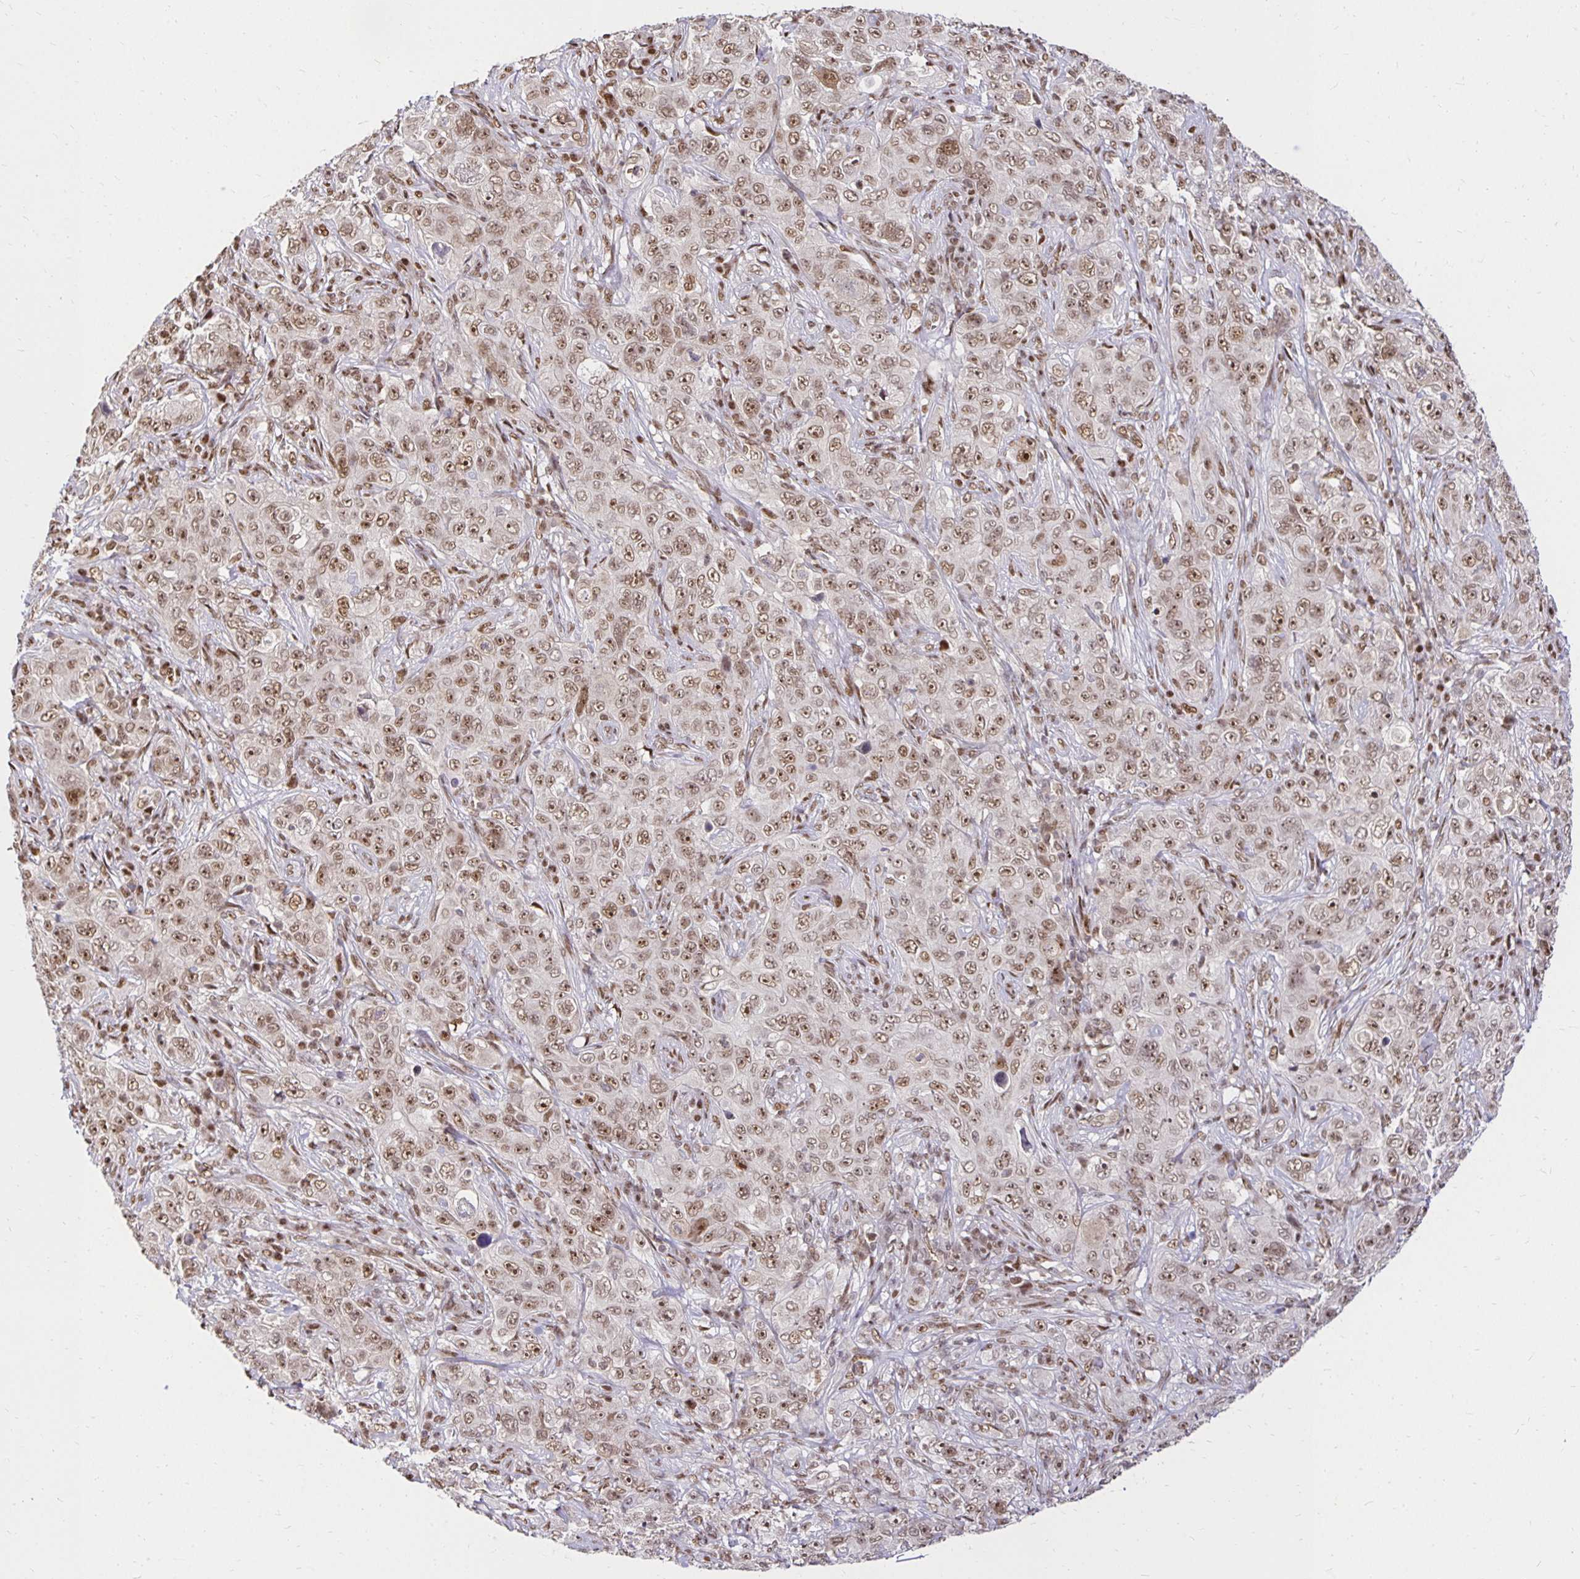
{"staining": {"intensity": "moderate", "quantity": ">75%", "location": "nuclear"}, "tissue": "pancreatic cancer", "cell_type": "Tumor cells", "image_type": "cancer", "snomed": [{"axis": "morphology", "description": "Adenocarcinoma, NOS"}, {"axis": "topography", "description": "Pancreas"}], "caption": "A high-resolution histopathology image shows immunohistochemistry (IHC) staining of adenocarcinoma (pancreatic), which shows moderate nuclear expression in approximately >75% of tumor cells.", "gene": "ZNF579", "patient": {"sex": "male", "age": 68}}